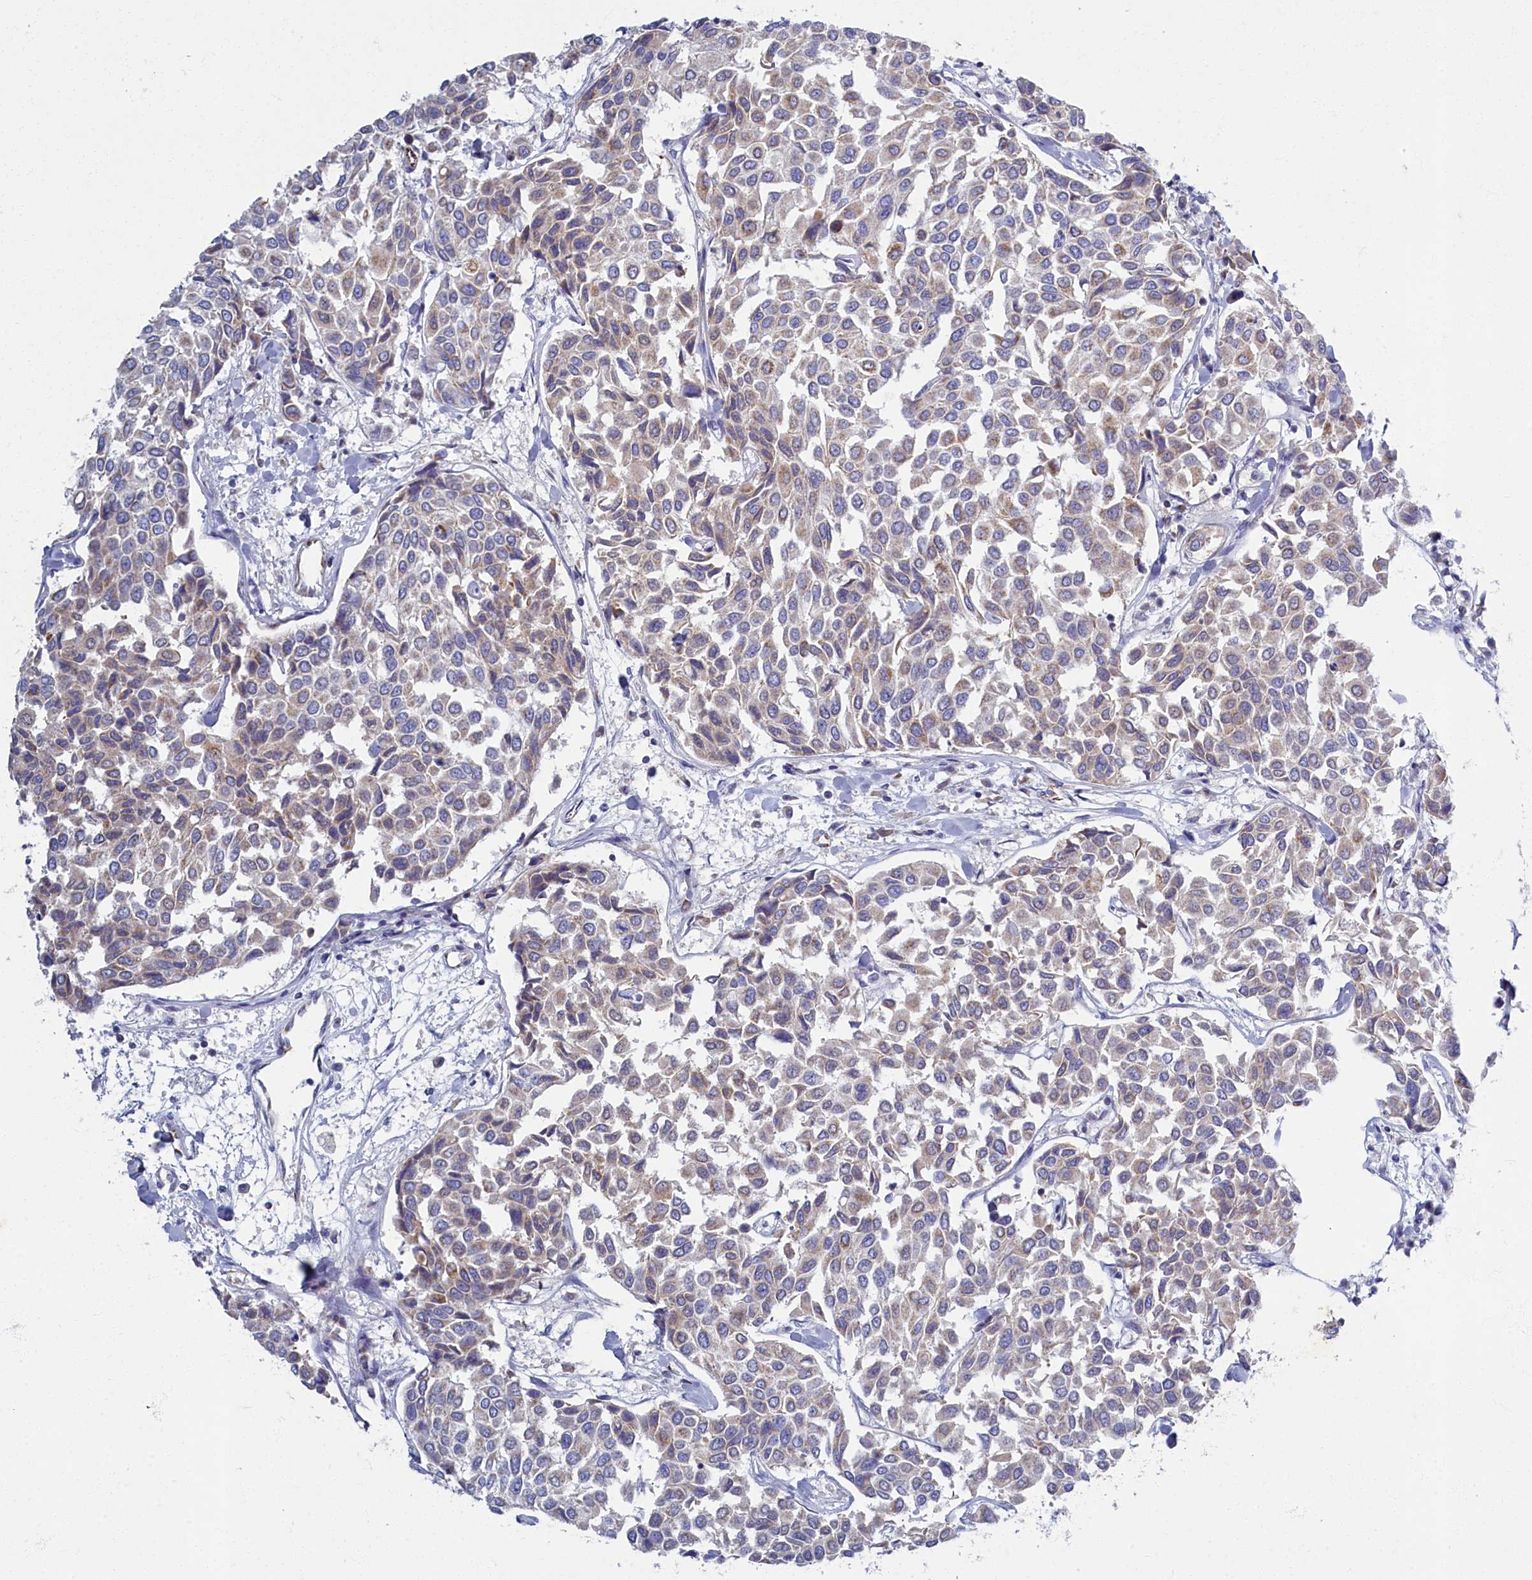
{"staining": {"intensity": "weak", "quantity": "<25%", "location": "cytoplasmic/membranous"}, "tissue": "breast cancer", "cell_type": "Tumor cells", "image_type": "cancer", "snomed": [{"axis": "morphology", "description": "Duct carcinoma"}, {"axis": "topography", "description": "Breast"}], "caption": "This is a image of IHC staining of intraductal carcinoma (breast), which shows no positivity in tumor cells.", "gene": "OCIAD2", "patient": {"sex": "female", "age": 55}}